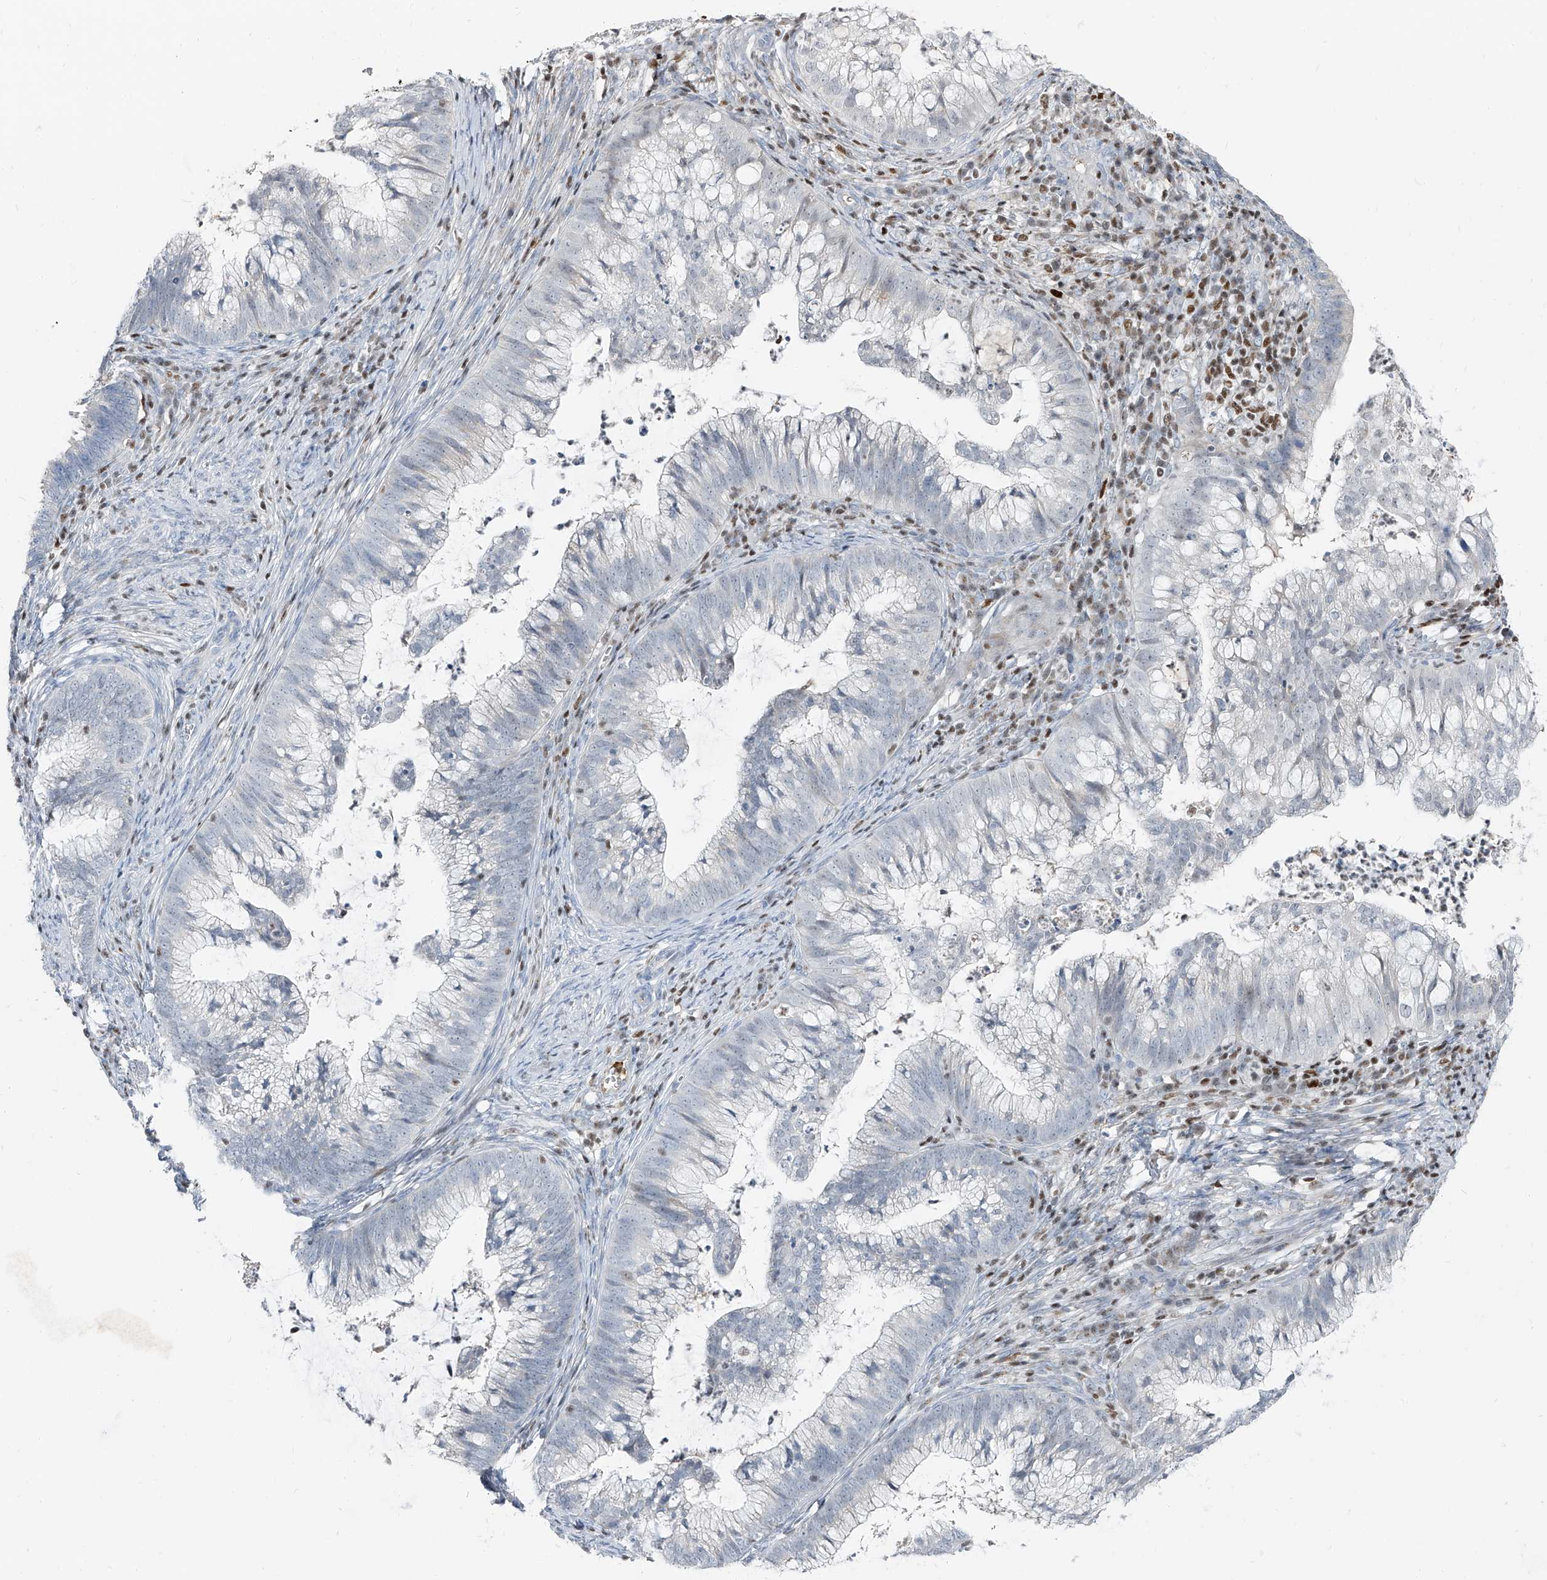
{"staining": {"intensity": "negative", "quantity": "none", "location": "none"}, "tissue": "cervical cancer", "cell_type": "Tumor cells", "image_type": "cancer", "snomed": [{"axis": "morphology", "description": "Adenocarcinoma, NOS"}, {"axis": "topography", "description": "Cervix"}], "caption": "DAB (3,3'-diaminobenzidine) immunohistochemical staining of cervical cancer demonstrates no significant expression in tumor cells.", "gene": "HOXA3", "patient": {"sex": "female", "age": 36}}